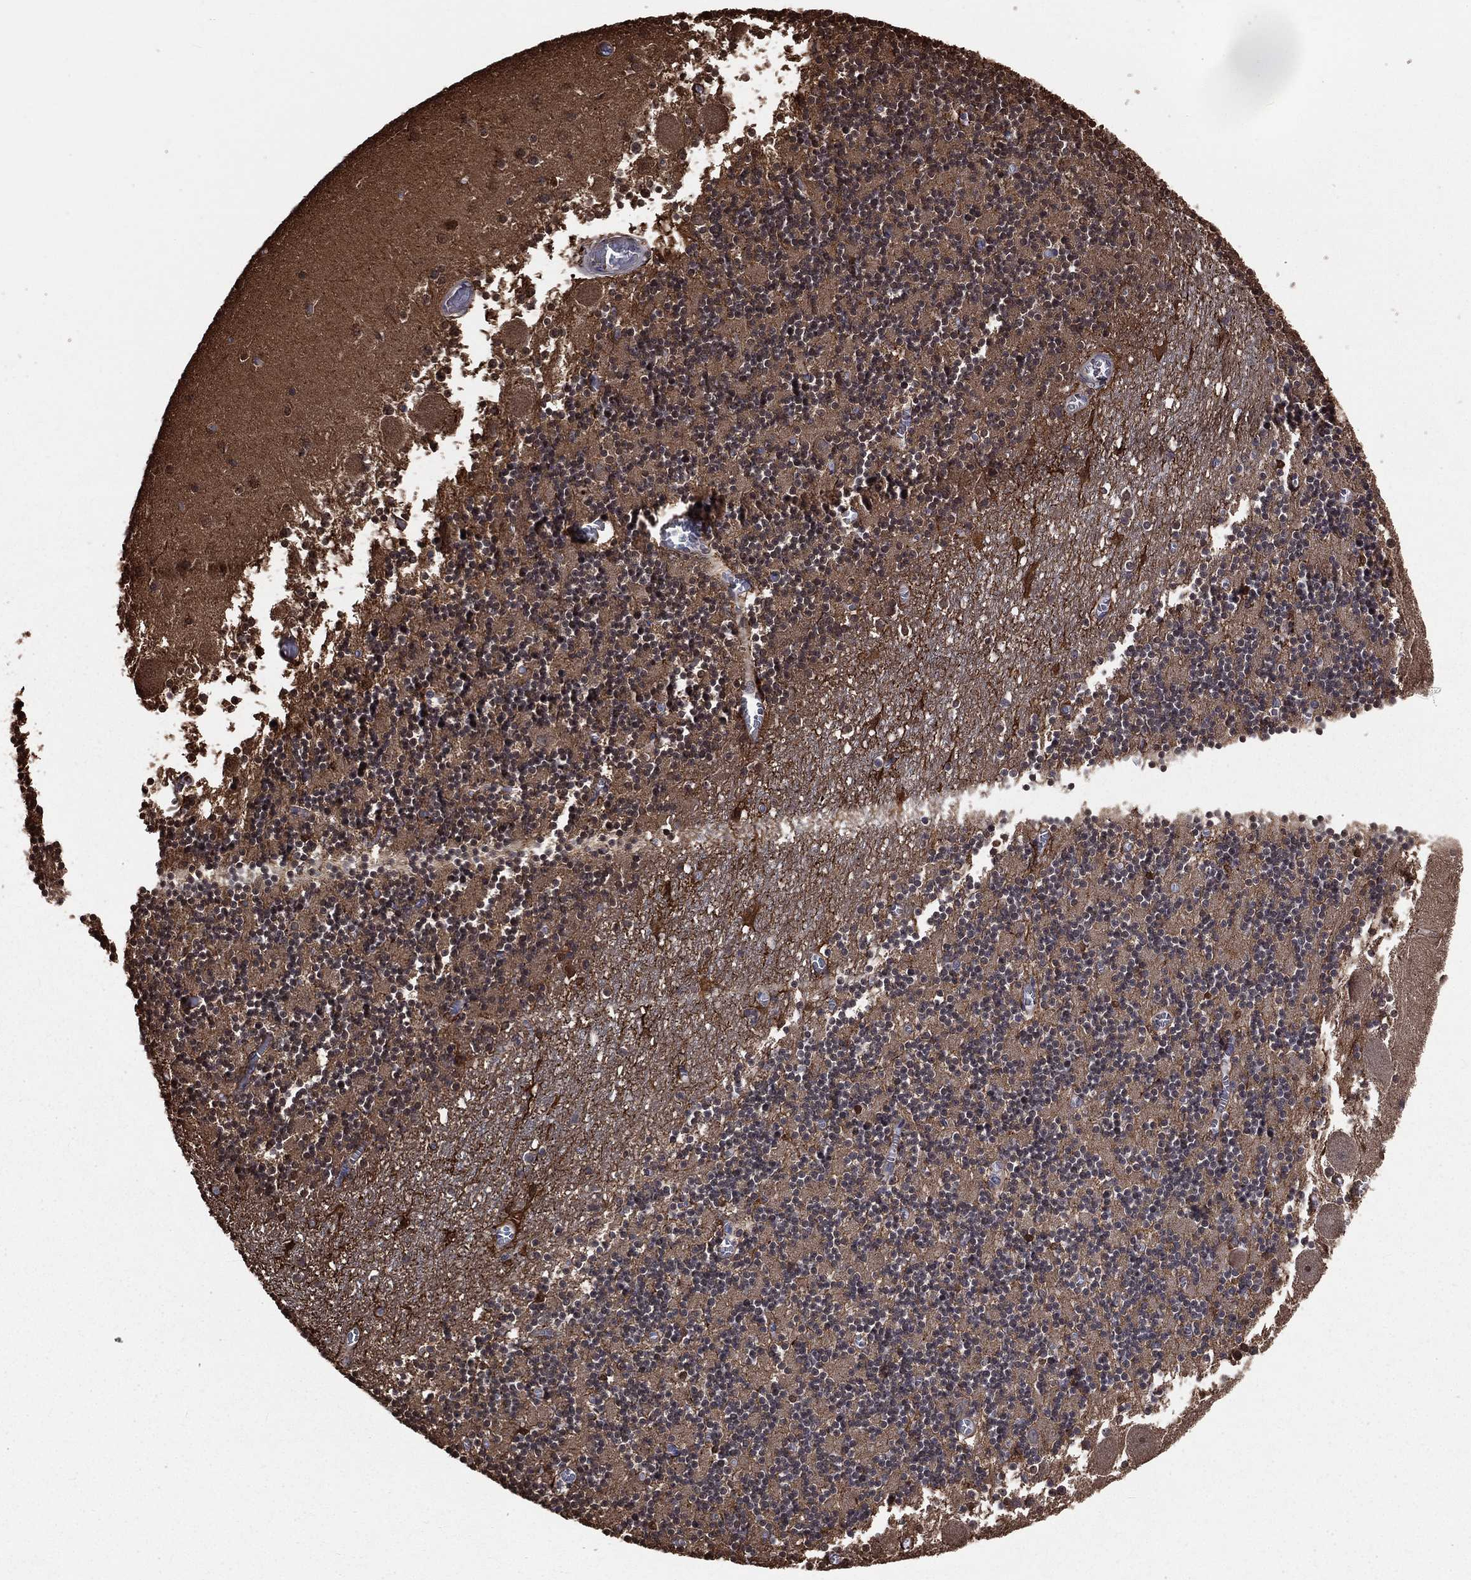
{"staining": {"intensity": "strong", "quantity": "<25%", "location": "cytoplasmic/membranous,nuclear"}, "tissue": "cerebellum", "cell_type": "Cells in granular layer", "image_type": "normal", "snomed": [{"axis": "morphology", "description": "Normal tissue, NOS"}, {"axis": "topography", "description": "Cerebellum"}], "caption": "Cerebellum stained with DAB (3,3'-diaminobenzidine) IHC exhibits medium levels of strong cytoplasmic/membranous,nuclear positivity in about <25% of cells in granular layer.", "gene": "TBC1D2", "patient": {"sex": "female", "age": 28}}